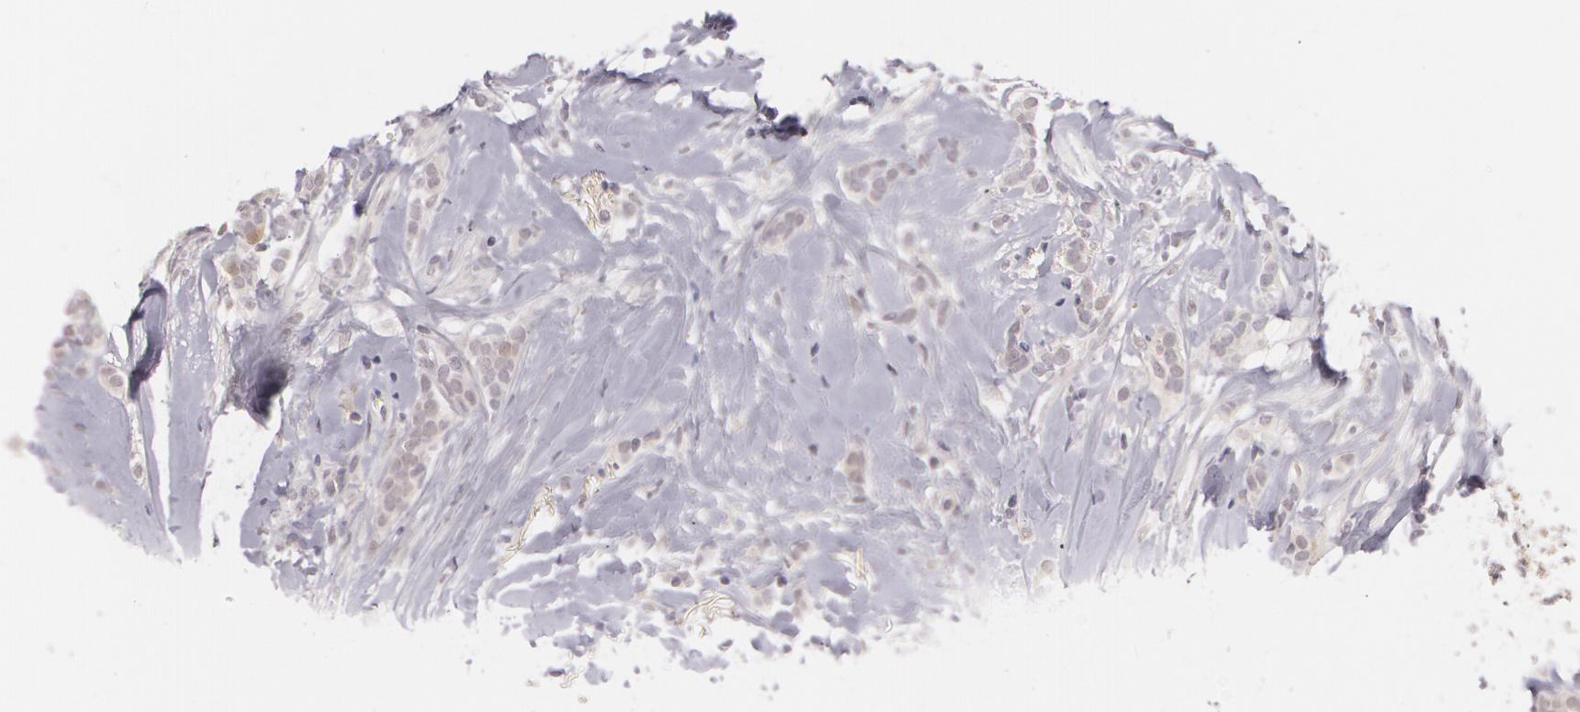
{"staining": {"intensity": "weak", "quantity": "<25%", "location": "nuclear"}, "tissue": "breast cancer", "cell_type": "Tumor cells", "image_type": "cancer", "snomed": [{"axis": "morphology", "description": "Lobular carcinoma"}, {"axis": "topography", "description": "Breast"}], "caption": "DAB immunohistochemical staining of breast cancer (lobular carcinoma) shows no significant staining in tumor cells. (Stains: DAB (3,3'-diaminobenzidine) immunohistochemistry (IHC) with hematoxylin counter stain, Microscopy: brightfield microscopy at high magnification).", "gene": "LBP", "patient": {"sex": "female", "age": 56}}